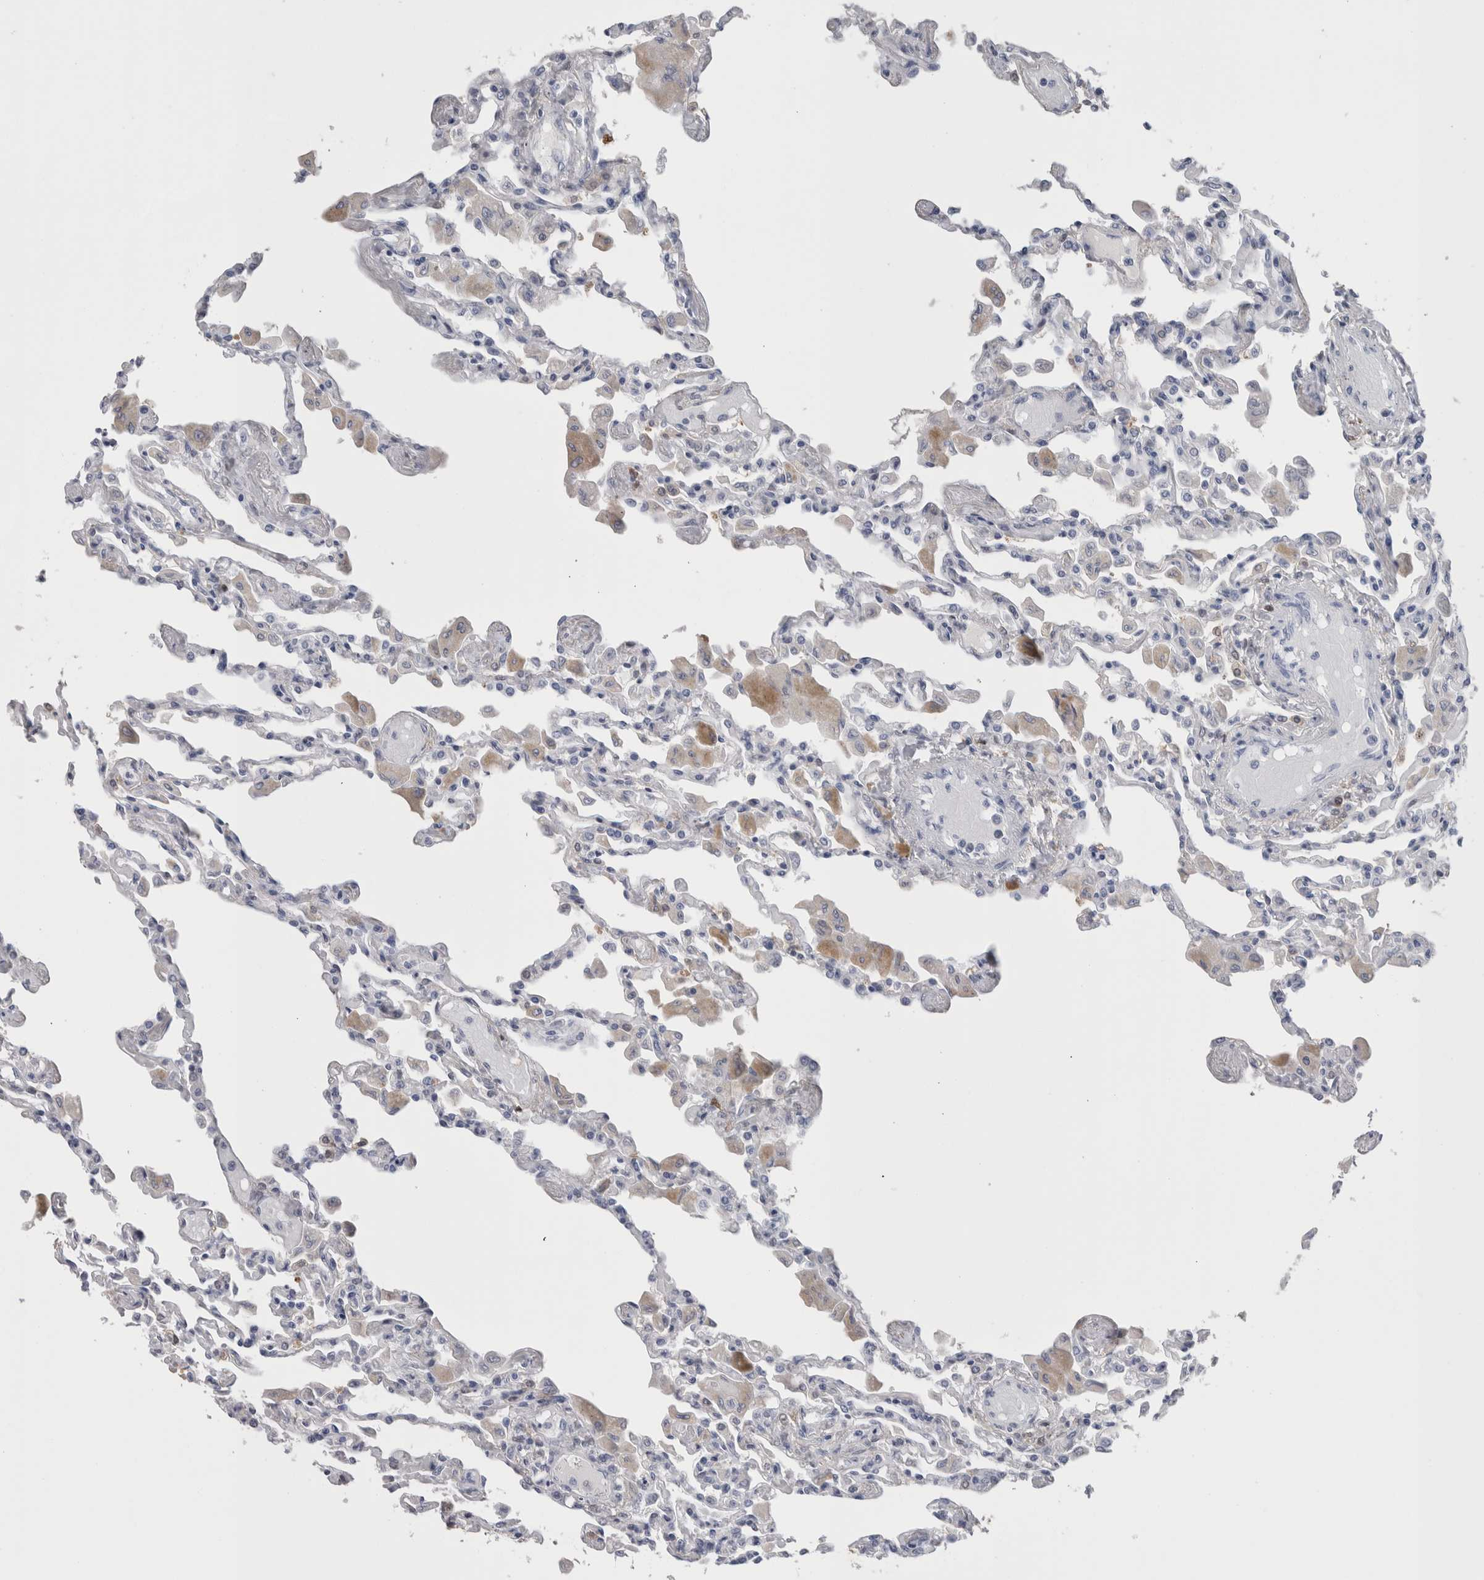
{"staining": {"intensity": "negative", "quantity": "none", "location": "none"}, "tissue": "lung", "cell_type": "Alveolar cells", "image_type": "normal", "snomed": [{"axis": "morphology", "description": "Normal tissue, NOS"}, {"axis": "topography", "description": "Bronchus"}, {"axis": "topography", "description": "Lung"}], "caption": "Immunohistochemical staining of unremarkable lung exhibits no significant staining in alveolar cells.", "gene": "CA8", "patient": {"sex": "female", "age": 49}}